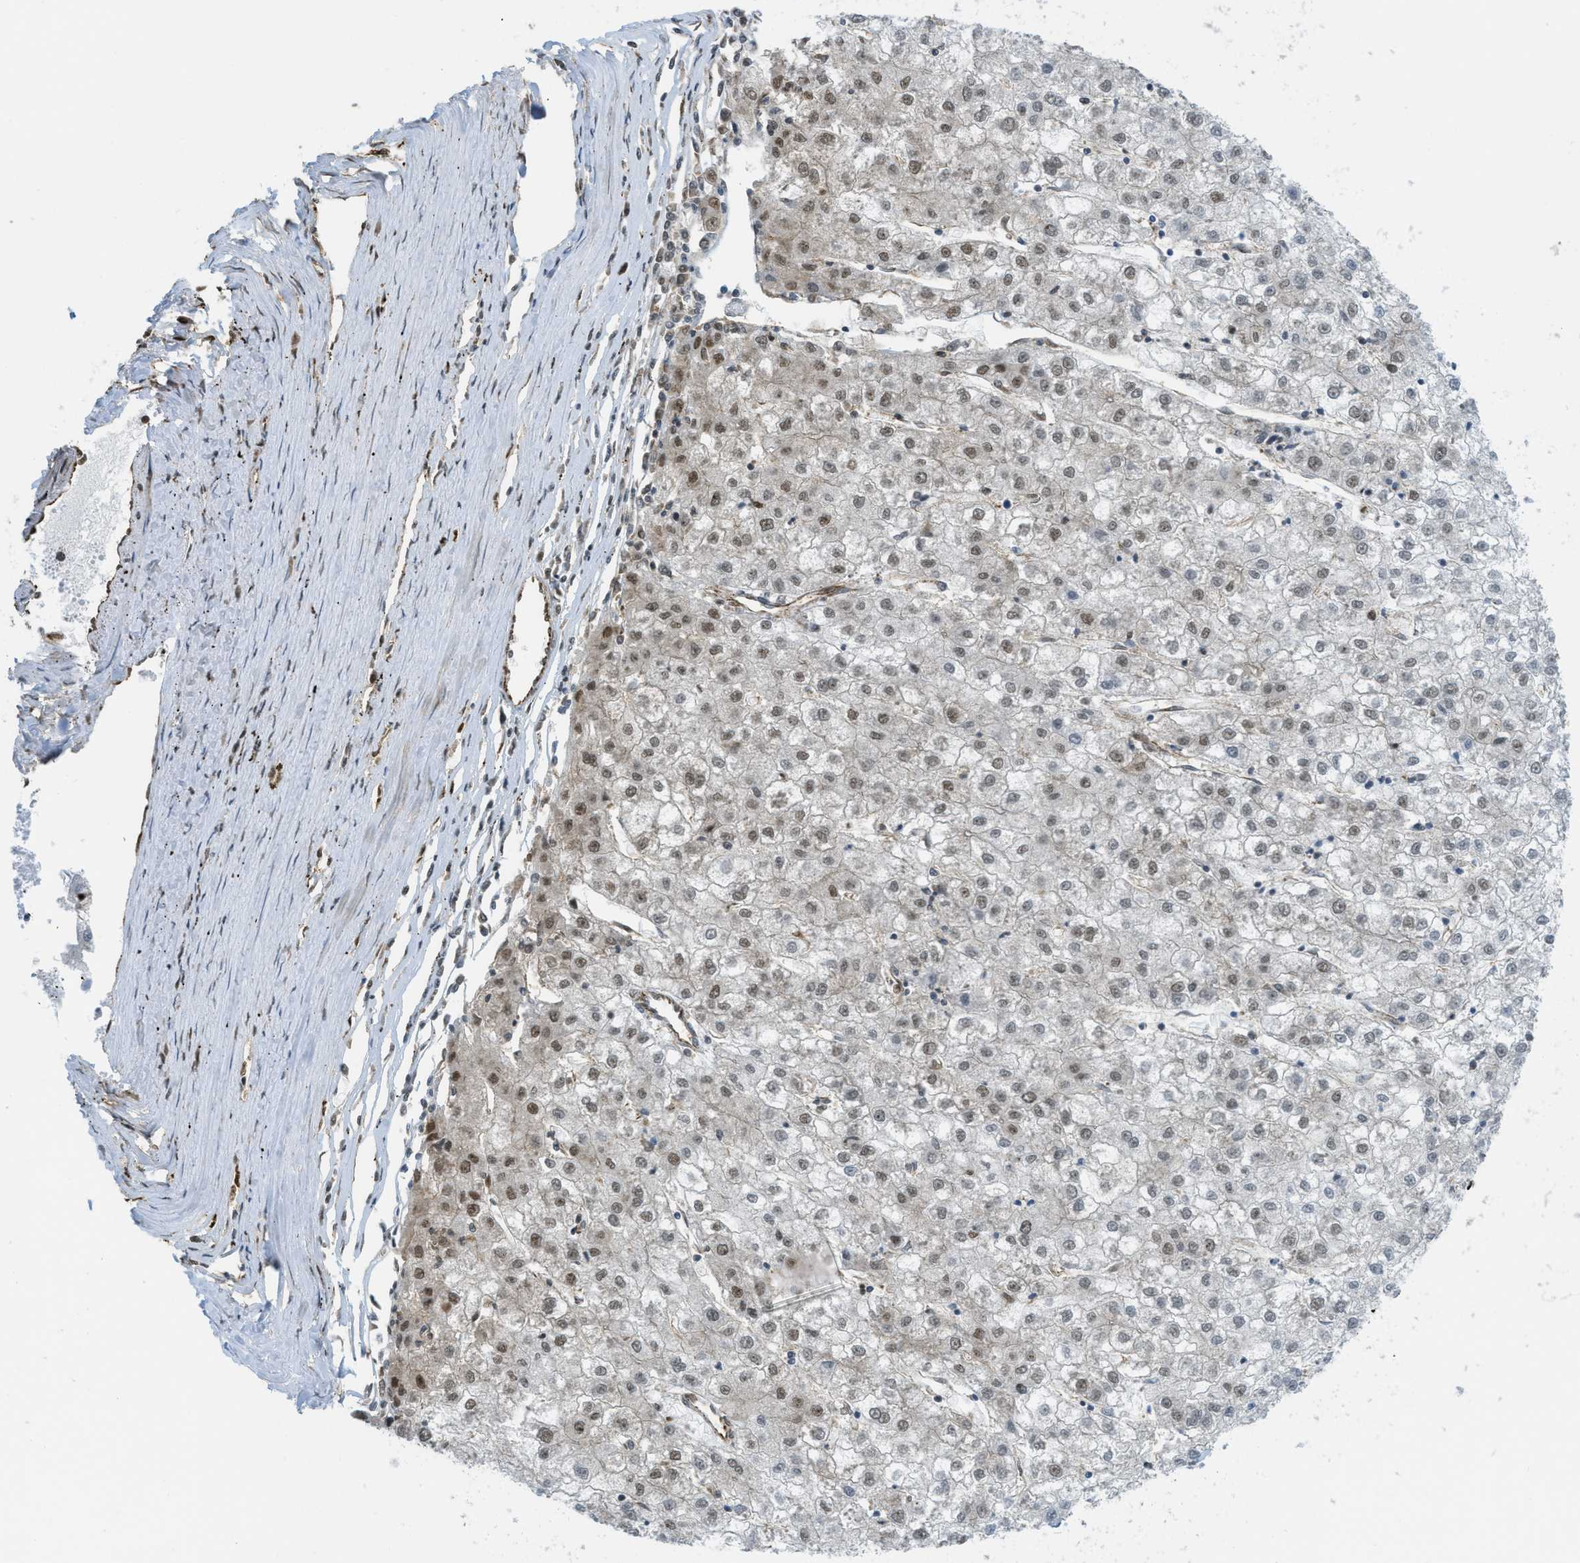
{"staining": {"intensity": "moderate", "quantity": "<25%", "location": "nuclear"}, "tissue": "liver cancer", "cell_type": "Tumor cells", "image_type": "cancer", "snomed": [{"axis": "morphology", "description": "Carcinoma, Hepatocellular, NOS"}, {"axis": "topography", "description": "Liver"}], "caption": "Immunohistochemical staining of human liver cancer displays low levels of moderate nuclear protein expression in approximately <25% of tumor cells. (IHC, brightfield microscopy, high magnification).", "gene": "TNPO1", "patient": {"sex": "male", "age": 72}}